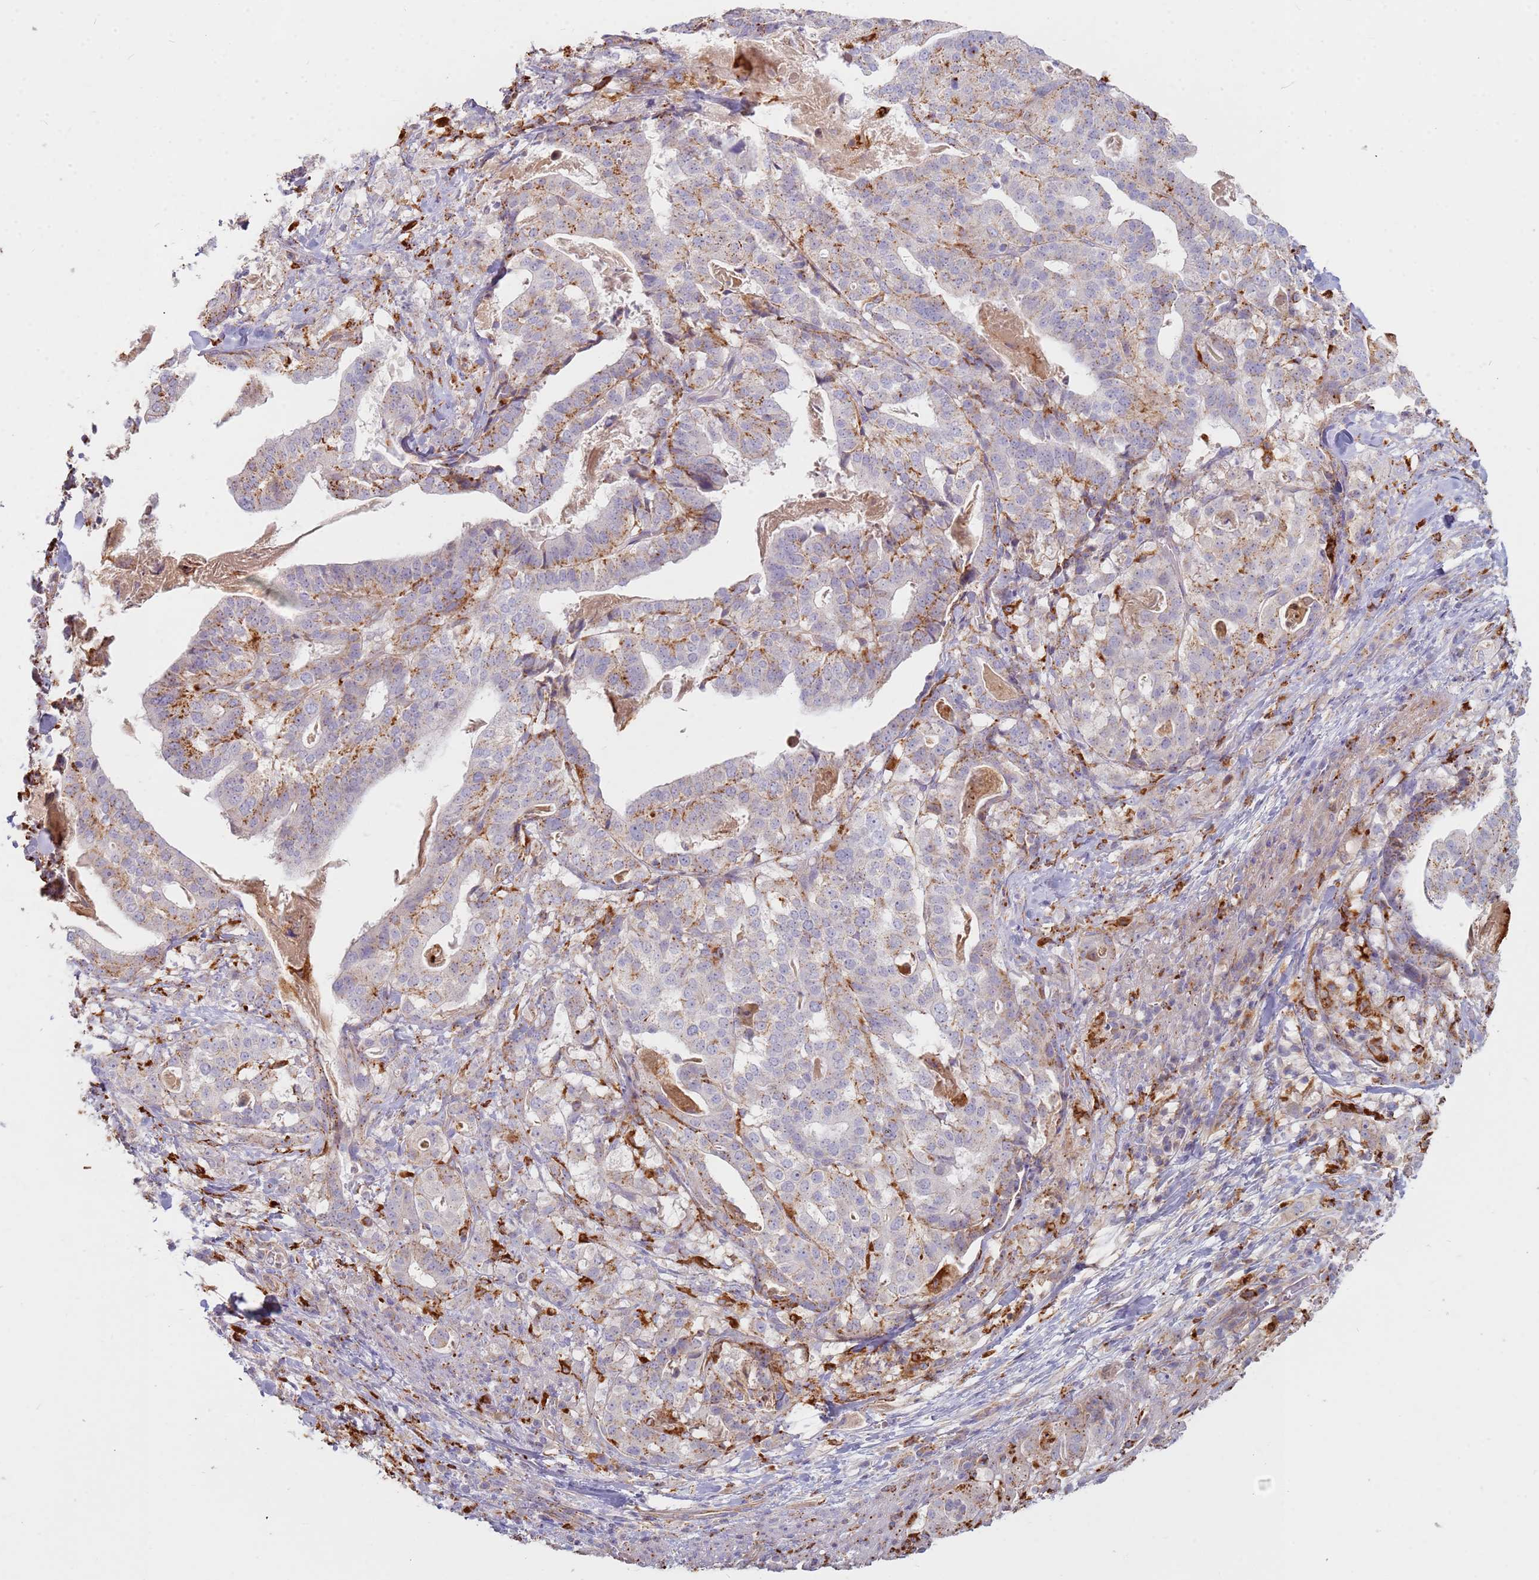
{"staining": {"intensity": "moderate", "quantity": "<25%", "location": "cytoplasmic/membranous"}, "tissue": "stomach cancer", "cell_type": "Tumor cells", "image_type": "cancer", "snomed": [{"axis": "morphology", "description": "Adenocarcinoma, NOS"}, {"axis": "topography", "description": "Stomach"}], "caption": "Stomach adenocarcinoma was stained to show a protein in brown. There is low levels of moderate cytoplasmic/membranous expression in approximately <25% of tumor cells. The staining was performed using DAB (3,3'-diaminobenzidine), with brown indicating positive protein expression. Nuclei are stained blue with hematoxylin.", "gene": "TMEM229B", "patient": {"sex": "male", "age": 48}}